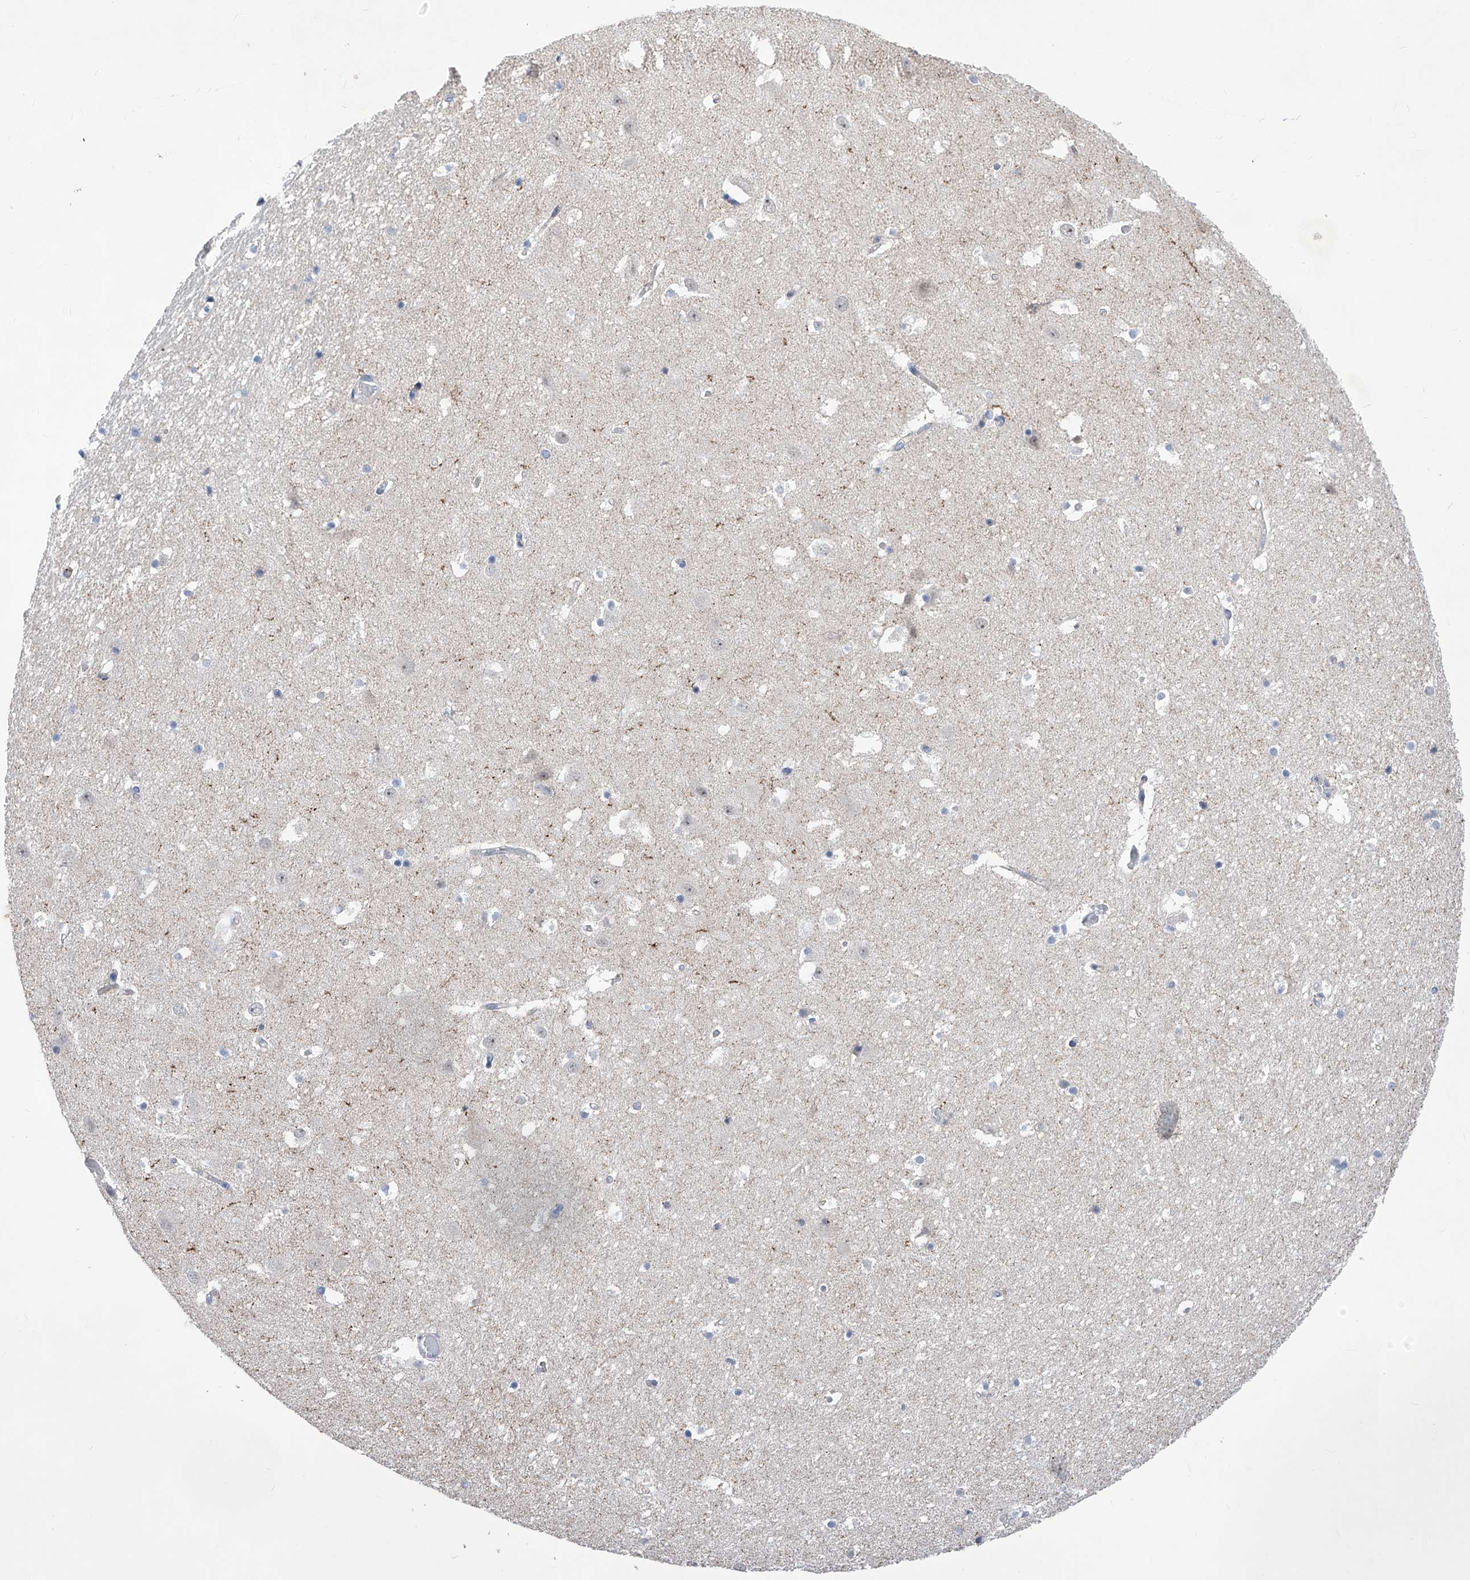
{"staining": {"intensity": "negative", "quantity": "none", "location": "none"}, "tissue": "hippocampus", "cell_type": "Glial cells", "image_type": "normal", "snomed": [{"axis": "morphology", "description": "Normal tissue, NOS"}, {"axis": "topography", "description": "Hippocampus"}], "caption": "High magnification brightfield microscopy of unremarkable hippocampus stained with DAB (3,3'-diaminobenzidine) (brown) and counterstained with hematoxylin (blue): glial cells show no significant staining. (Stains: DAB immunohistochemistry (IHC) with hematoxylin counter stain, Microscopy: brightfield microscopy at high magnification).", "gene": "NUFIP1", "patient": {"sex": "female", "age": 52}}